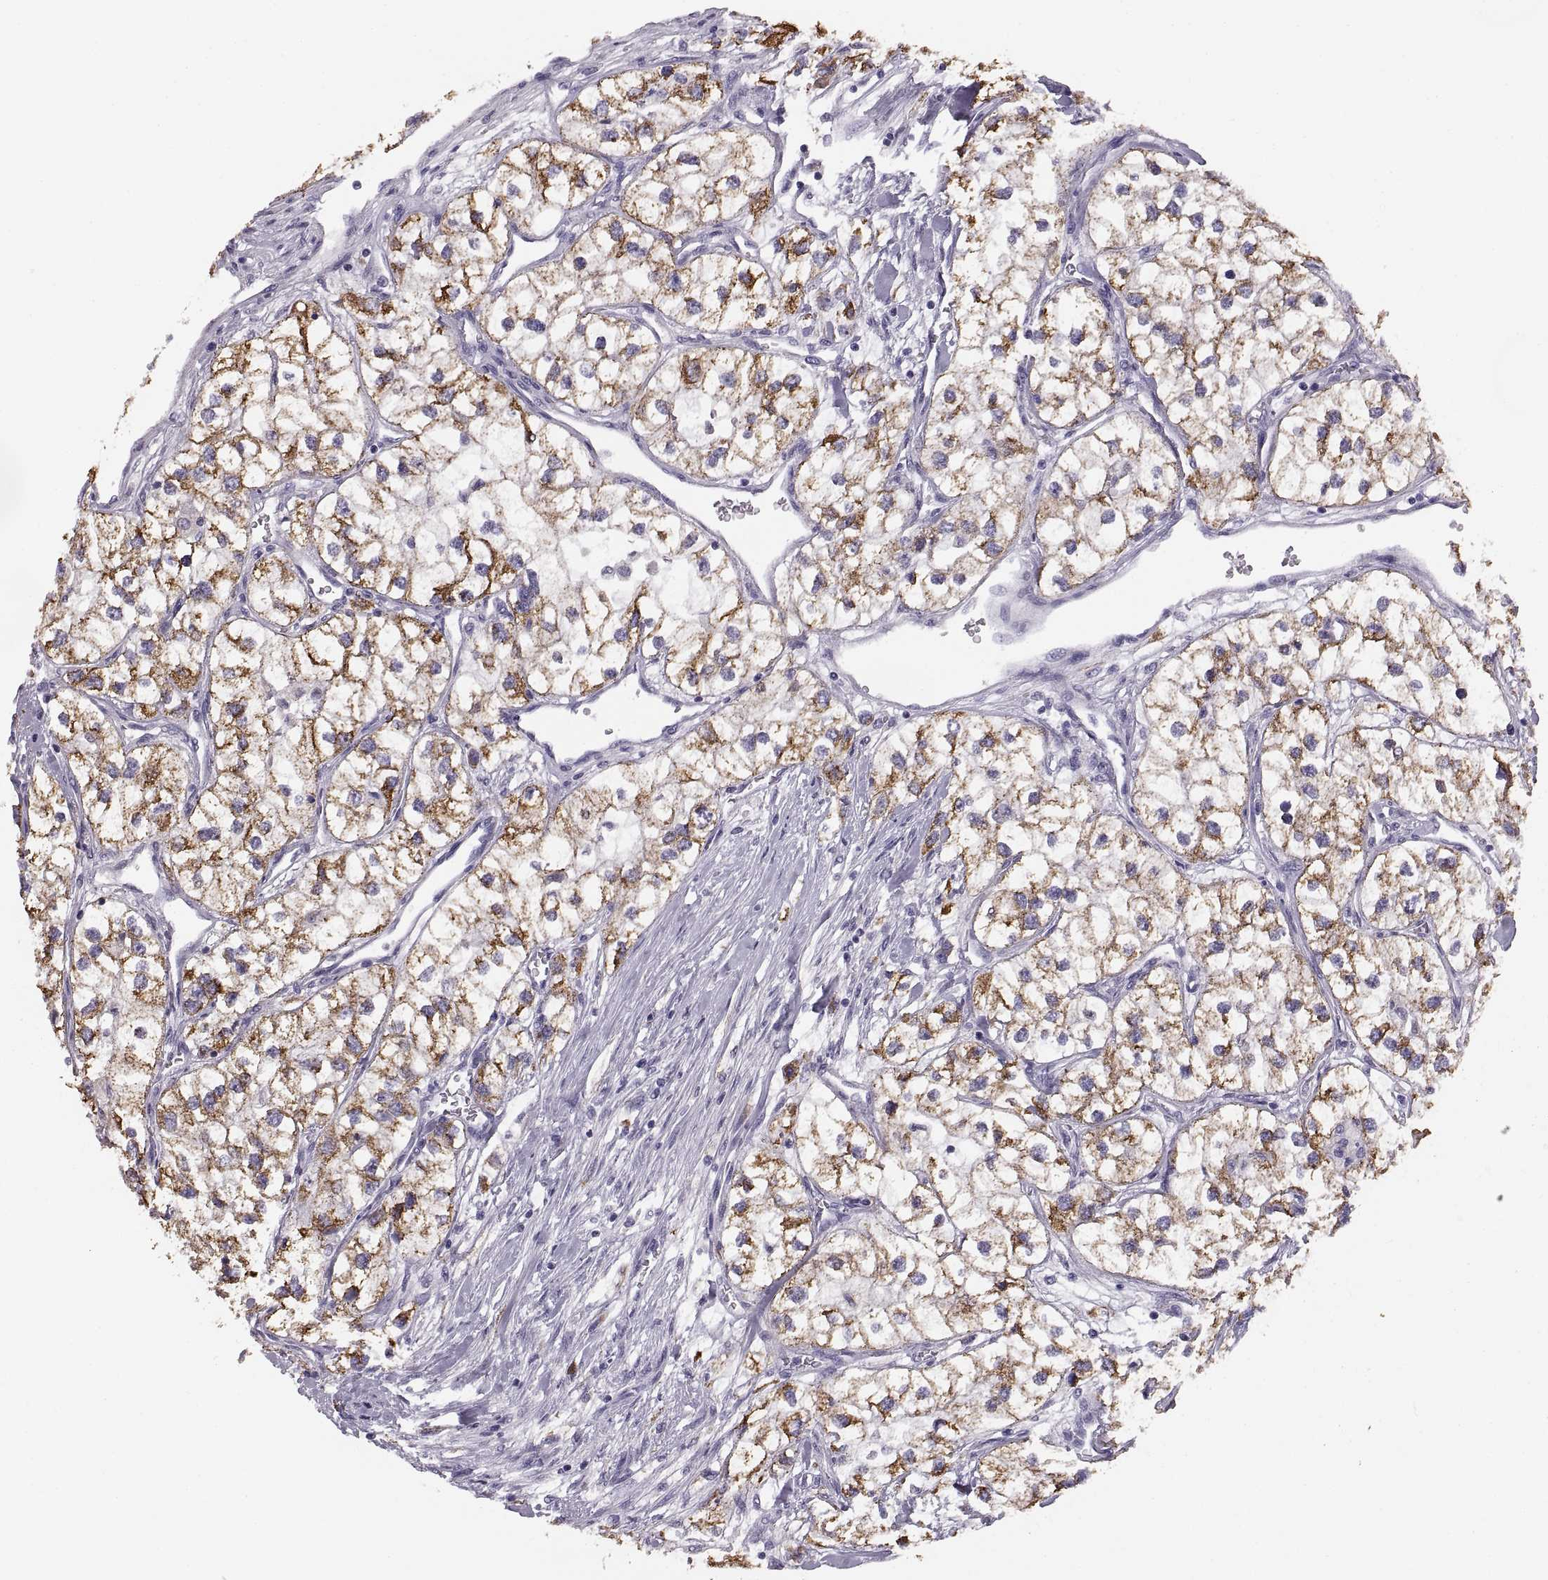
{"staining": {"intensity": "strong", "quantity": ">75%", "location": "cytoplasmic/membranous"}, "tissue": "renal cancer", "cell_type": "Tumor cells", "image_type": "cancer", "snomed": [{"axis": "morphology", "description": "Adenocarcinoma, NOS"}, {"axis": "topography", "description": "Kidney"}], "caption": "Renal cancer (adenocarcinoma) was stained to show a protein in brown. There is high levels of strong cytoplasmic/membranous positivity in about >75% of tumor cells.", "gene": "COL9A3", "patient": {"sex": "male", "age": 59}}